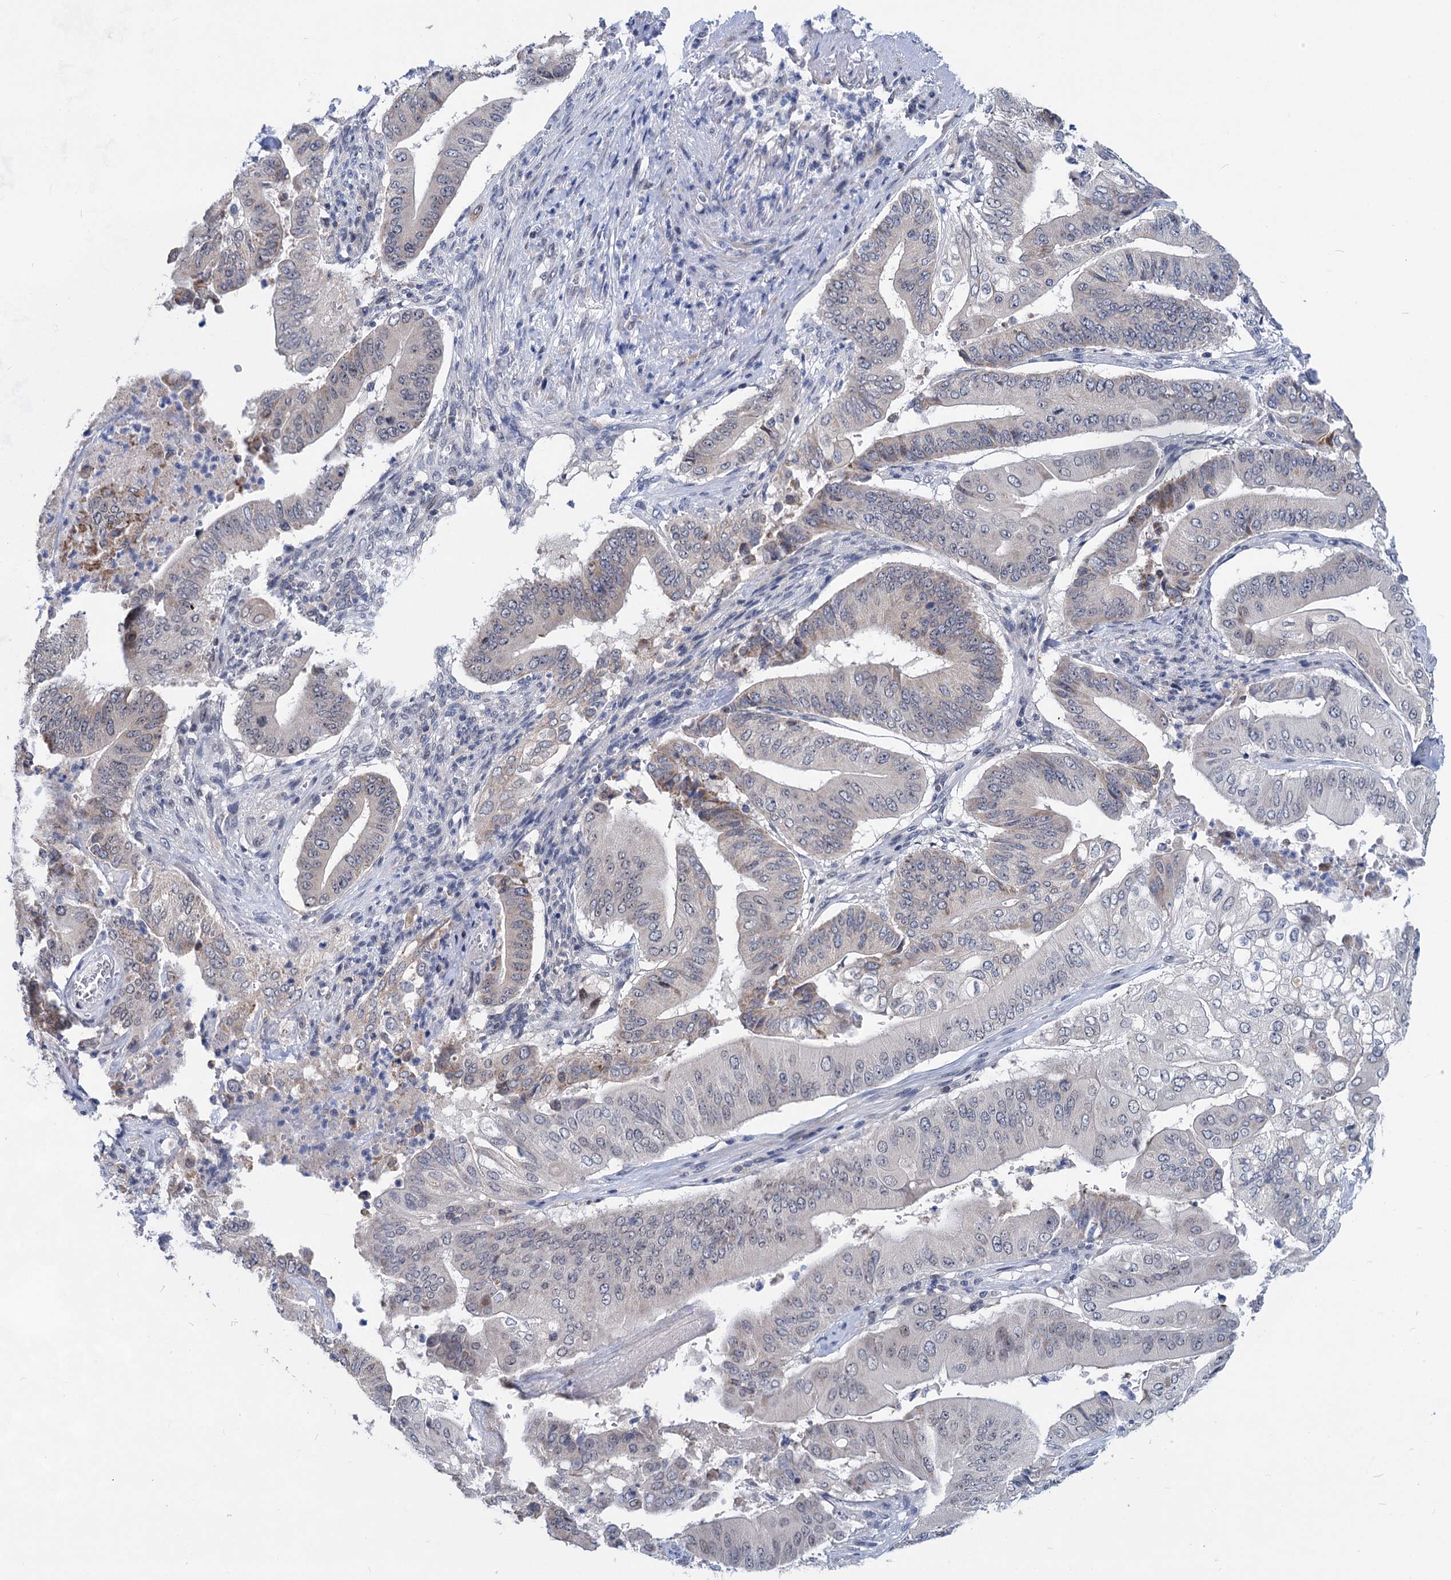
{"staining": {"intensity": "moderate", "quantity": "<25%", "location": "cytoplasmic/membranous"}, "tissue": "pancreatic cancer", "cell_type": "Tumor cells", "image_type": "cancer", "snomed": [{"axis": "morphology", "description": "Adenocarcinoma, NOS"}, {"axis": "topography", "description": "Pancreas"}], "caption": "Pancreatic cancer (adenocarcinoma) stained with a brown dye shows moderate cytoplasmic/membranous positive positivity in approximately <25% of tumor cells.", "gene": "TTC17", "patient": {"sex": "female", "age": 77}}